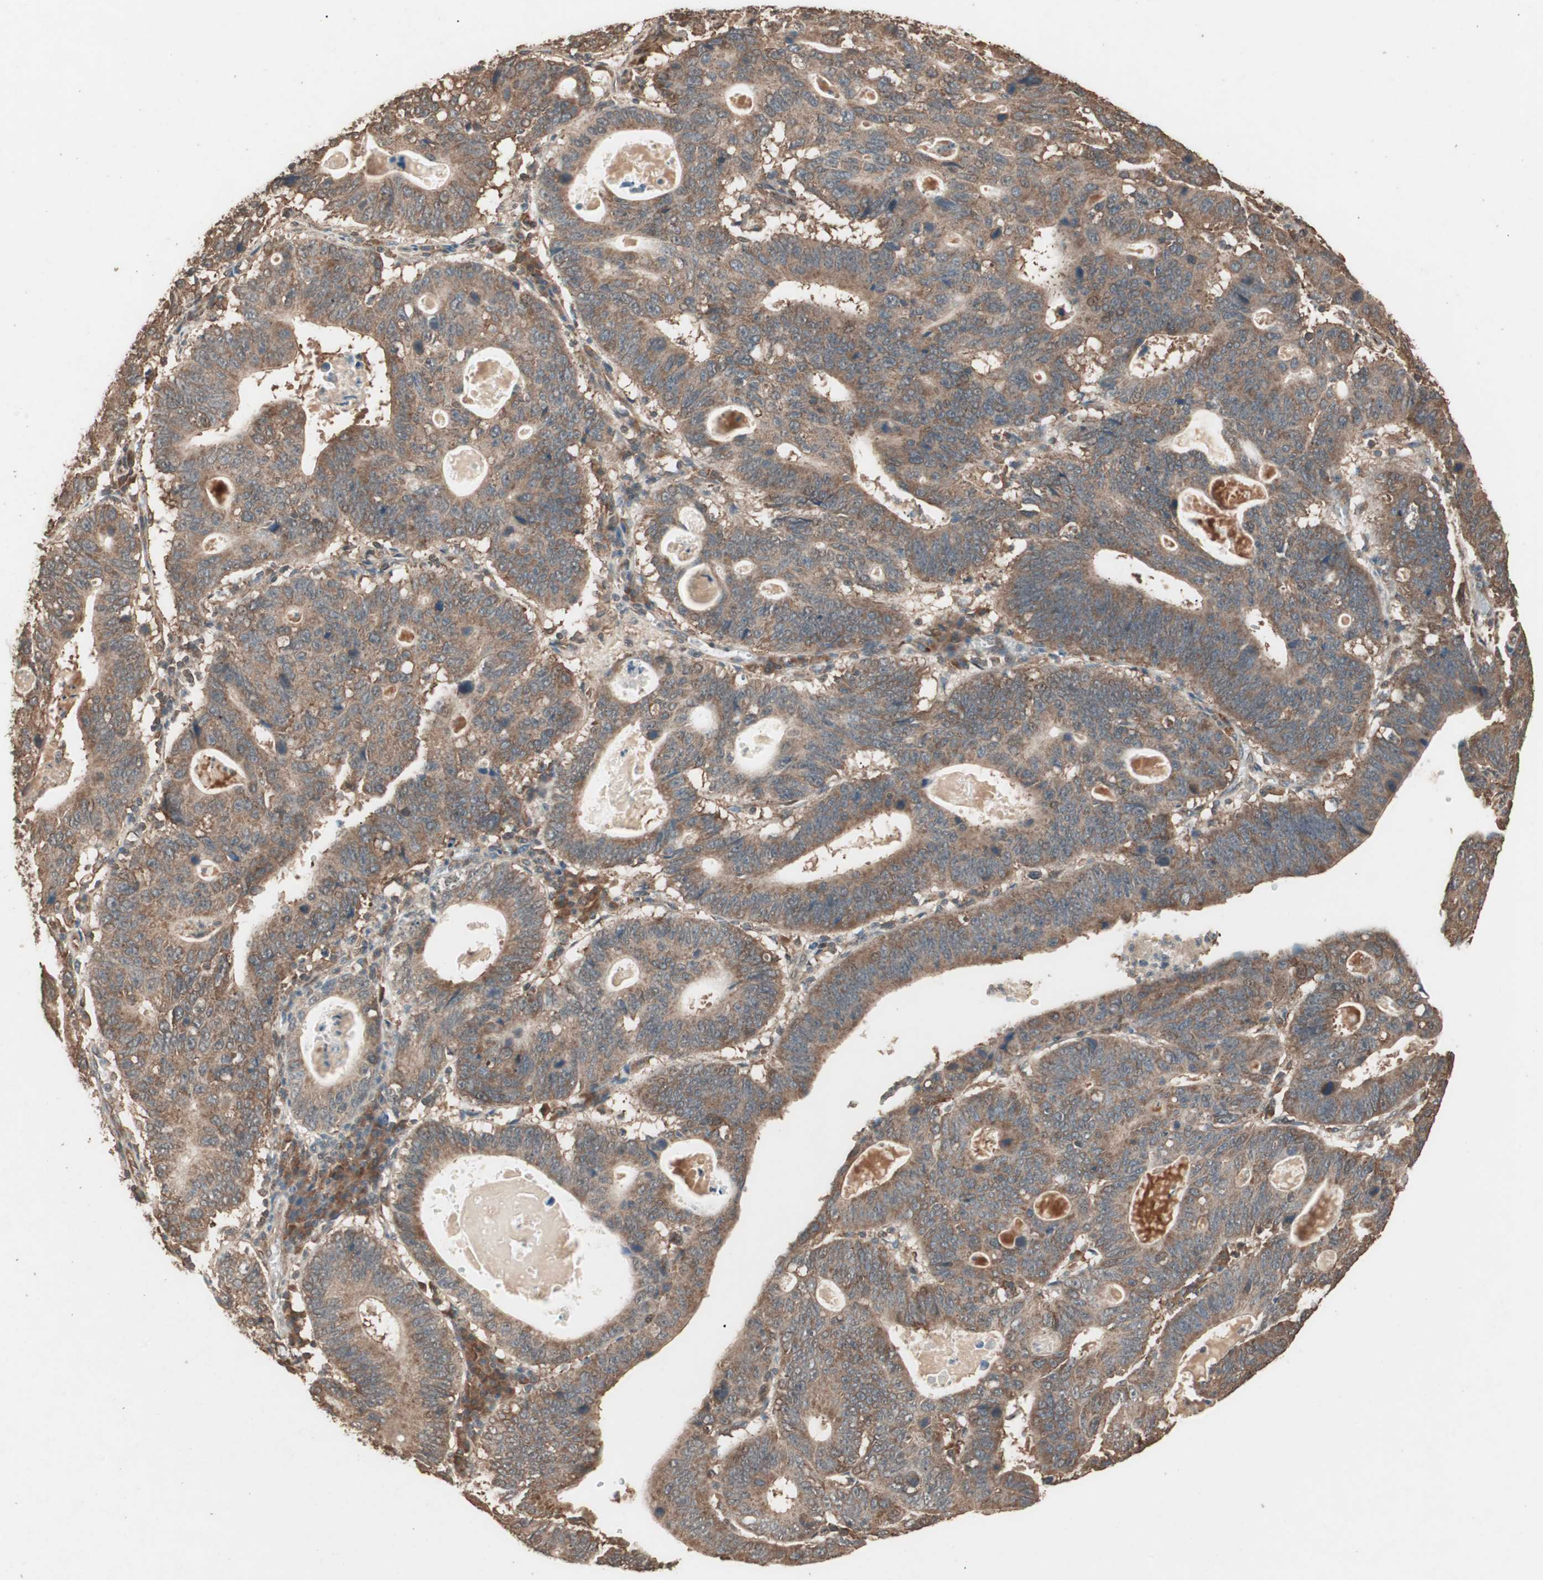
{"staining": {"intensity": "moderate", "quantity": ">75%", "location": "cytoplasmic/membranous"}, "tissue": "stomach cancer", "cell_type": "Tumor cells", "image_type": "cancer", "snomed": [{"axis": "morphology", "description": "Adenocarcinoma, NOS"}, {"axis": "topography", "description": "Stomach"}], "caption": "Stomach adenocarcinoma stained for a protein demonstrates moderate cytoplasmic/membranous positivity in tumor cells.", "gene": "CCN4", "patient": {"sex": "male", "age": 59}}